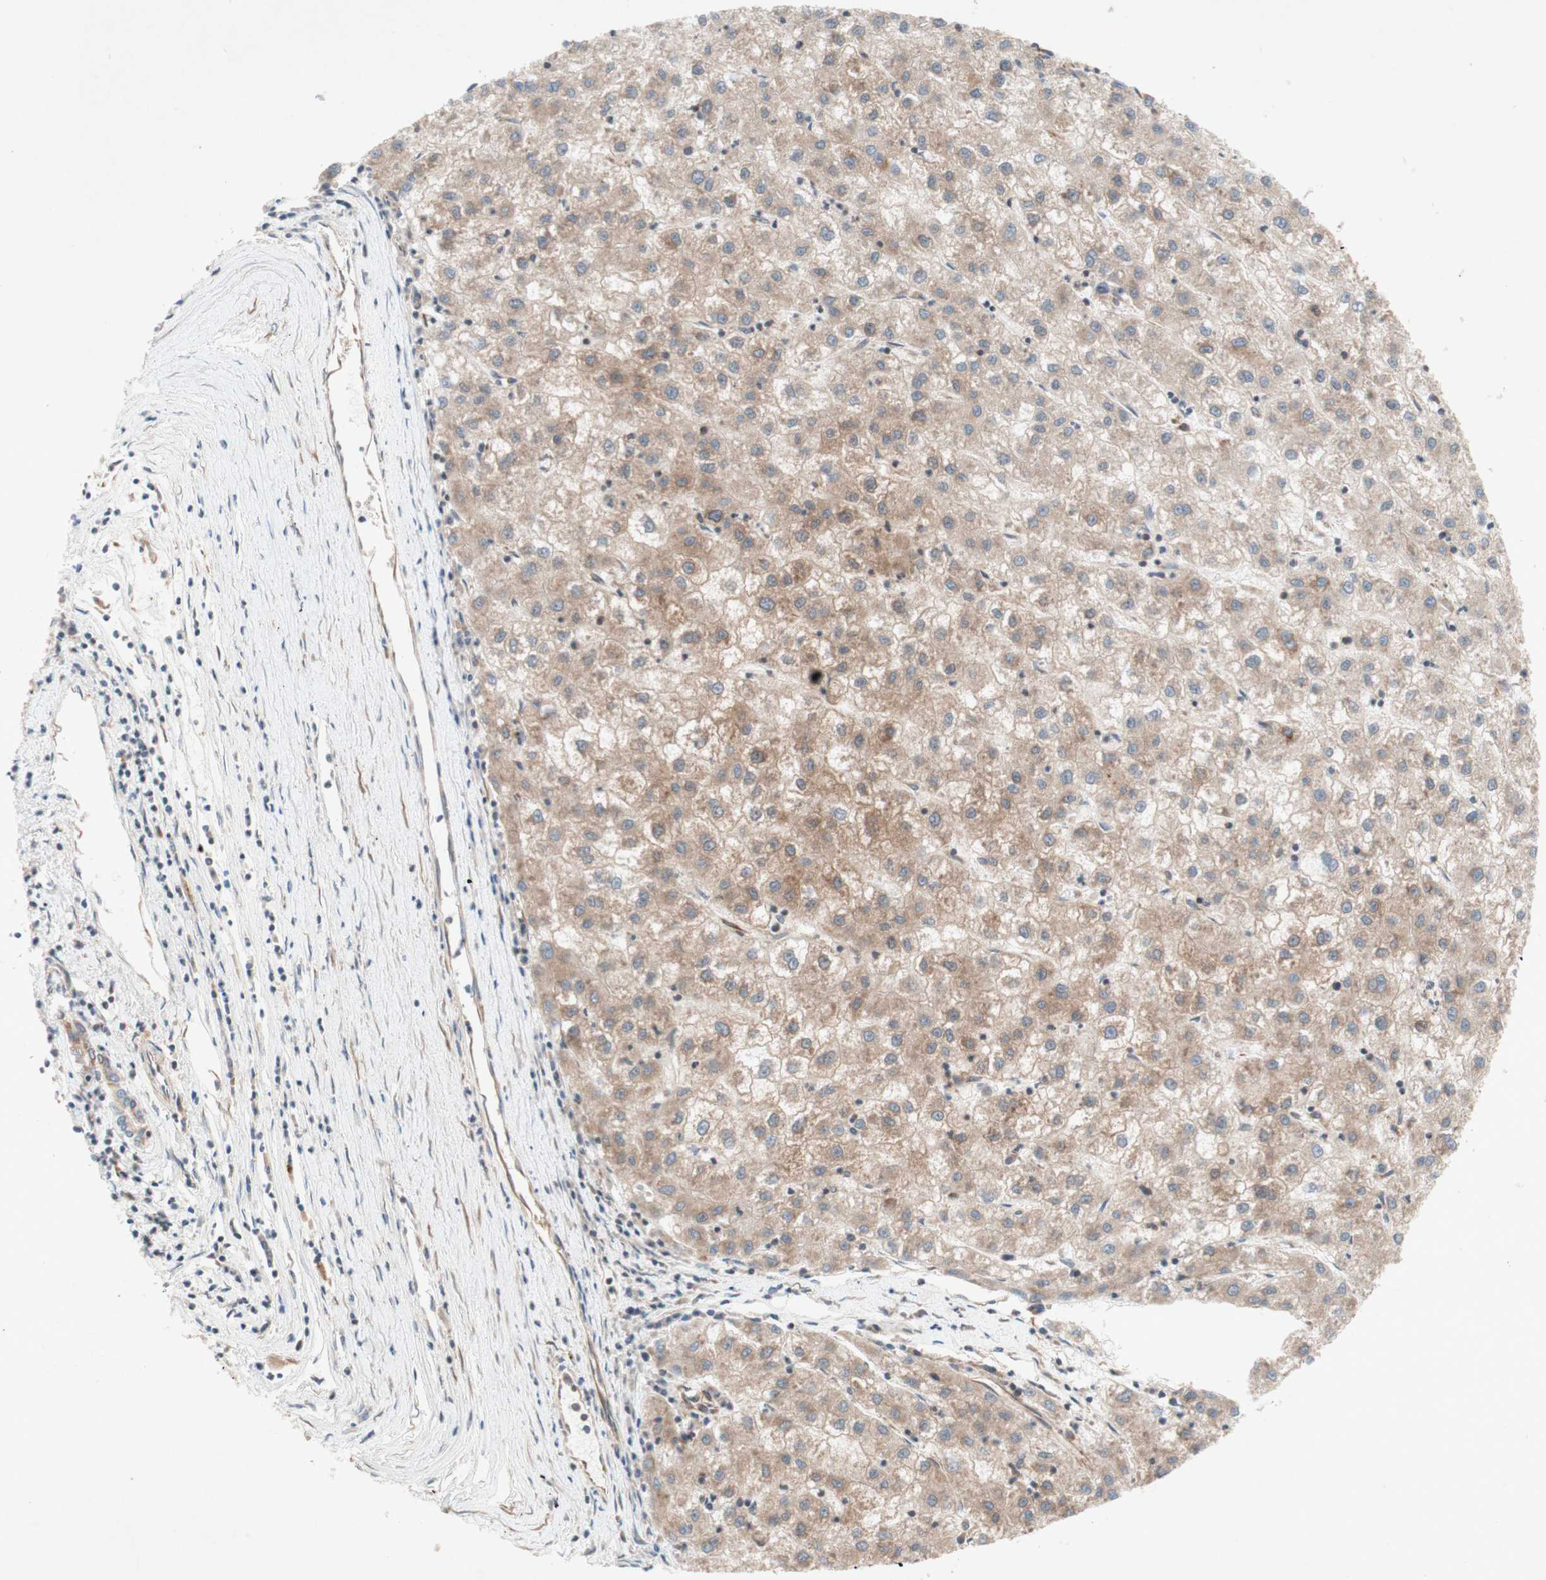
{"staining": {"intensity": "moderate", "quantity": ">75%", "location": "cytoplasmic/membranous"}, "tissue": "liver cancer", "cell_type": "Tumor cells", "image_type": "cancer", "snomed": [{"axis": "morphology", "description": "Carcinoma, Hepatocellular, NOS"}, {"axis": "topography", "description": "Liver"}], "caption": "IHC (DAB) staining of liver cancer (hepatocellular carcinoma) displays moderate cytoplasmic/membranous protein staining in about >75% of tumor cells. (DAB (3,3'-diaminobenzidine) = brown stain, brightfield microscopy at high magnification).", "gene": "SOCS2", "patient": {"sex": "male", "age": 72}}